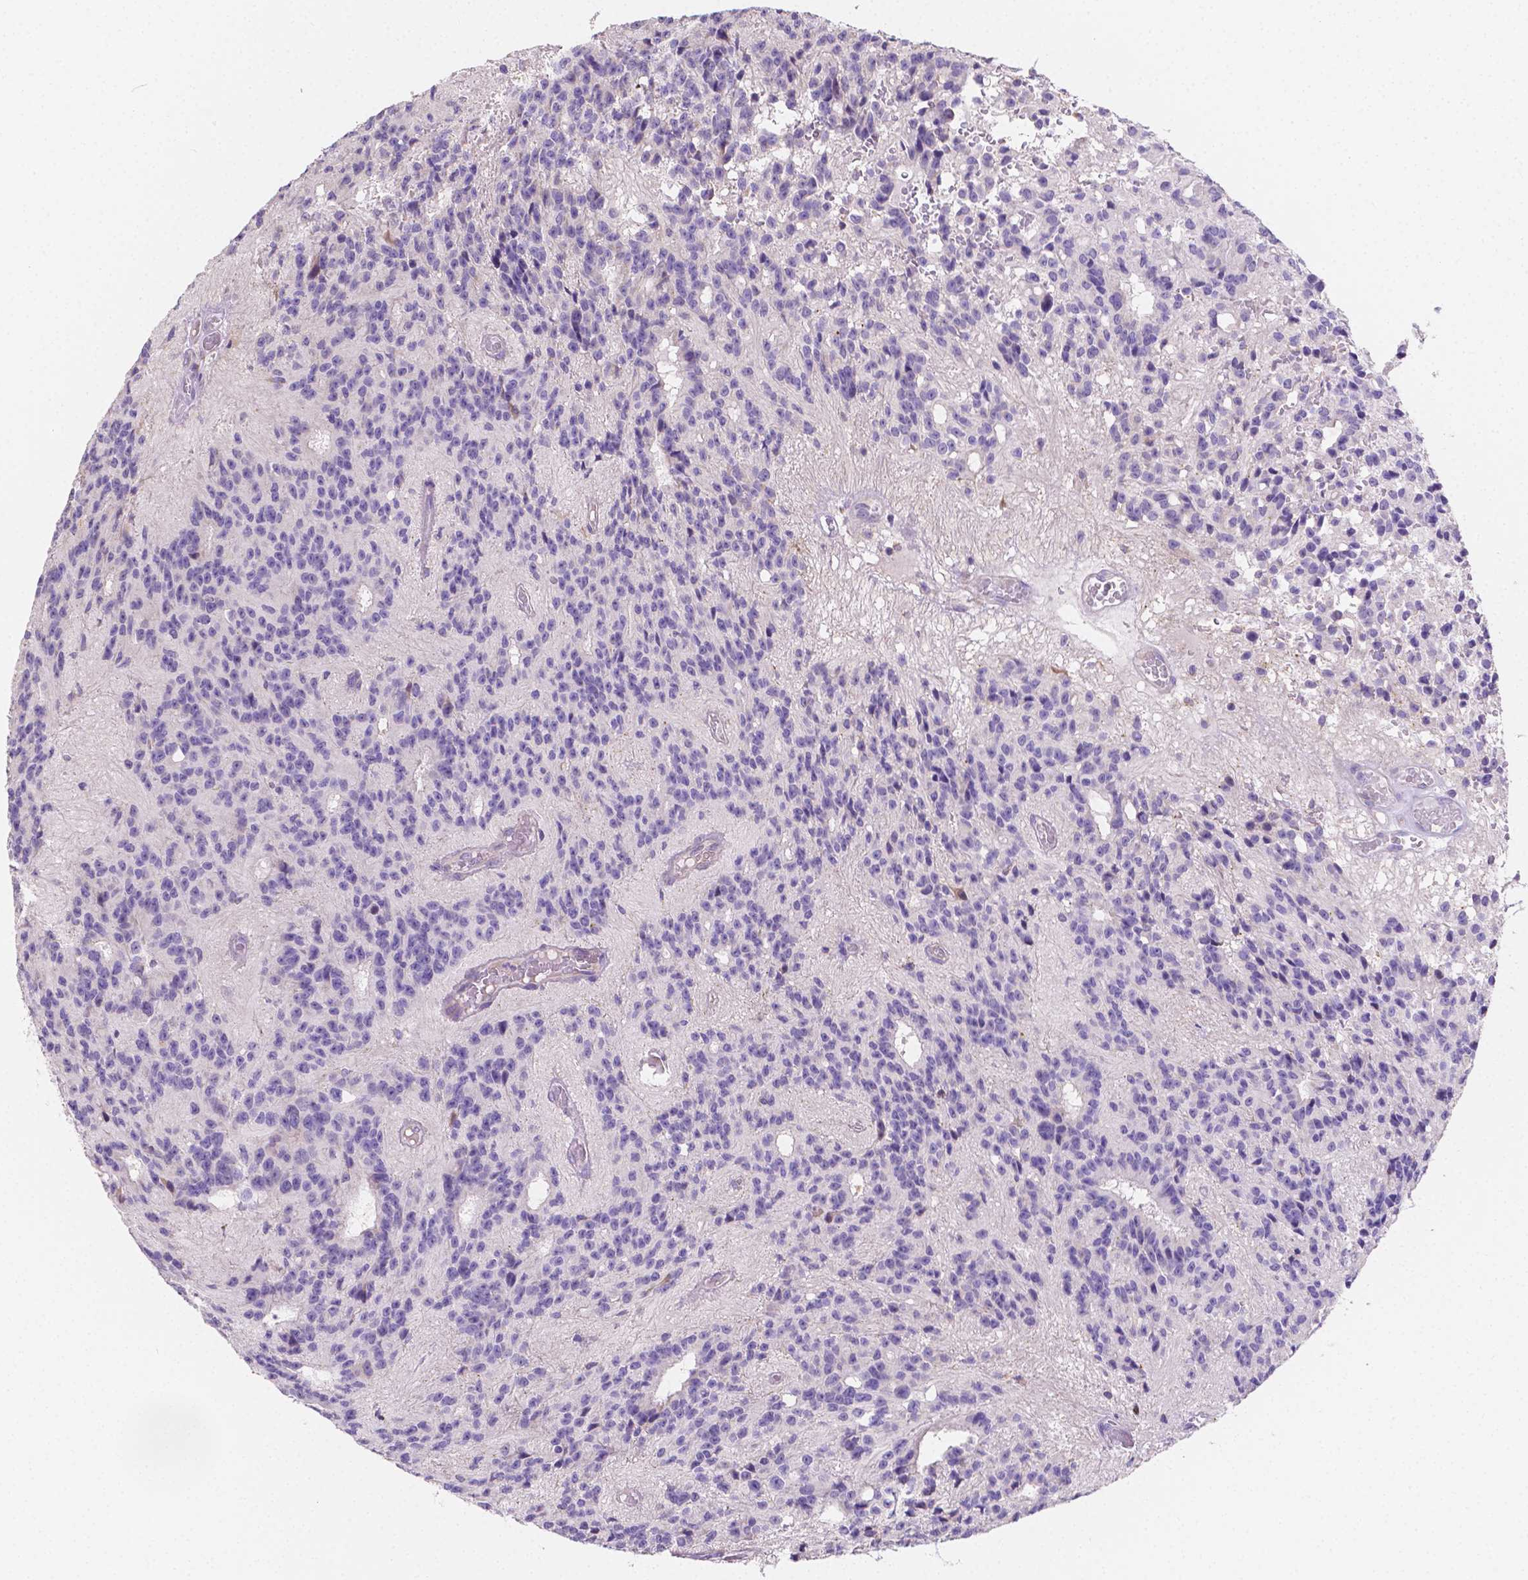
{"staining": {"intensity": "negative", "quantity": "none", "location": "none"}, "tissue": "glioma", "cell_type": "Tumor cells", "image_type": "cancer", "snomed": [{"axis": "morphology", "description": "Glioma, malignant, Low grade"}, {"axis": "topography", "description": "Brain"}], "caption": "The immunohistochemistry image has no significant staining in tumor cells of malignant glioma (low-grade) tissue. (DAB (3,3'-diaminobenzidine) immunohistochemistry (IHC) visualized using brightfield microscopy, high magnification).", "gene": "TMEM130", "patient": {"sex": "male", "age": 31}}